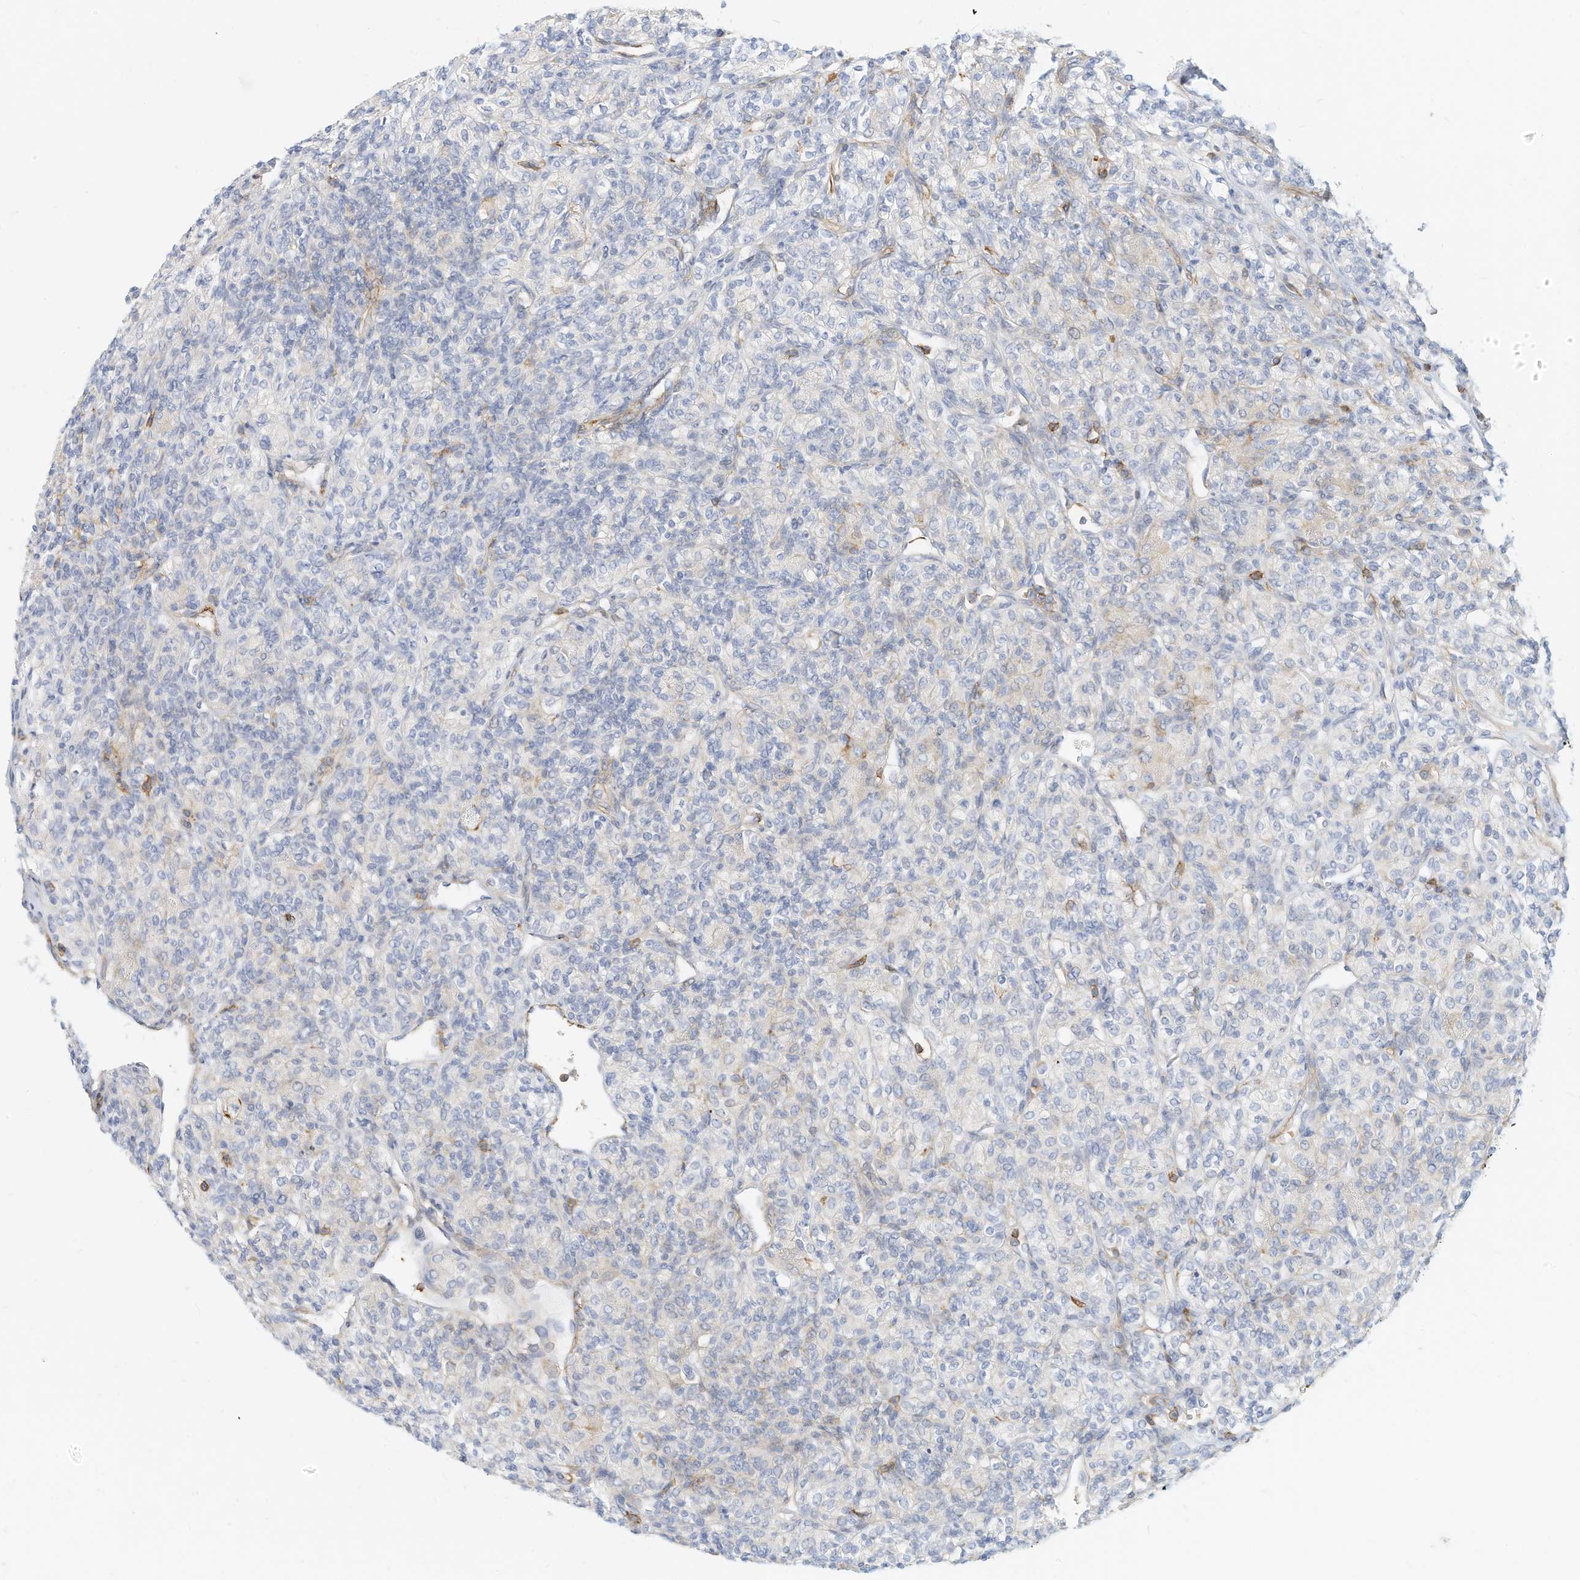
{"staining": {"intensity": "negative", "quantity": "none", "location": "none"}, "tissue": "renal cancer", "cell_type": "Tumor cells", "image_type": "cancer", "snomed": [{"axis": "morphology", "description": "Adenocarcinoma, NOS"}, {"axis": "topography", "description": "Kidney"}], "caption": "This is an immunohistochemistry micrograph of adenocarcinoma (renal). There is no staining in tumor cells.", "gene": "TXNDC9", "patient": {"sex": "male", "age": 77}}